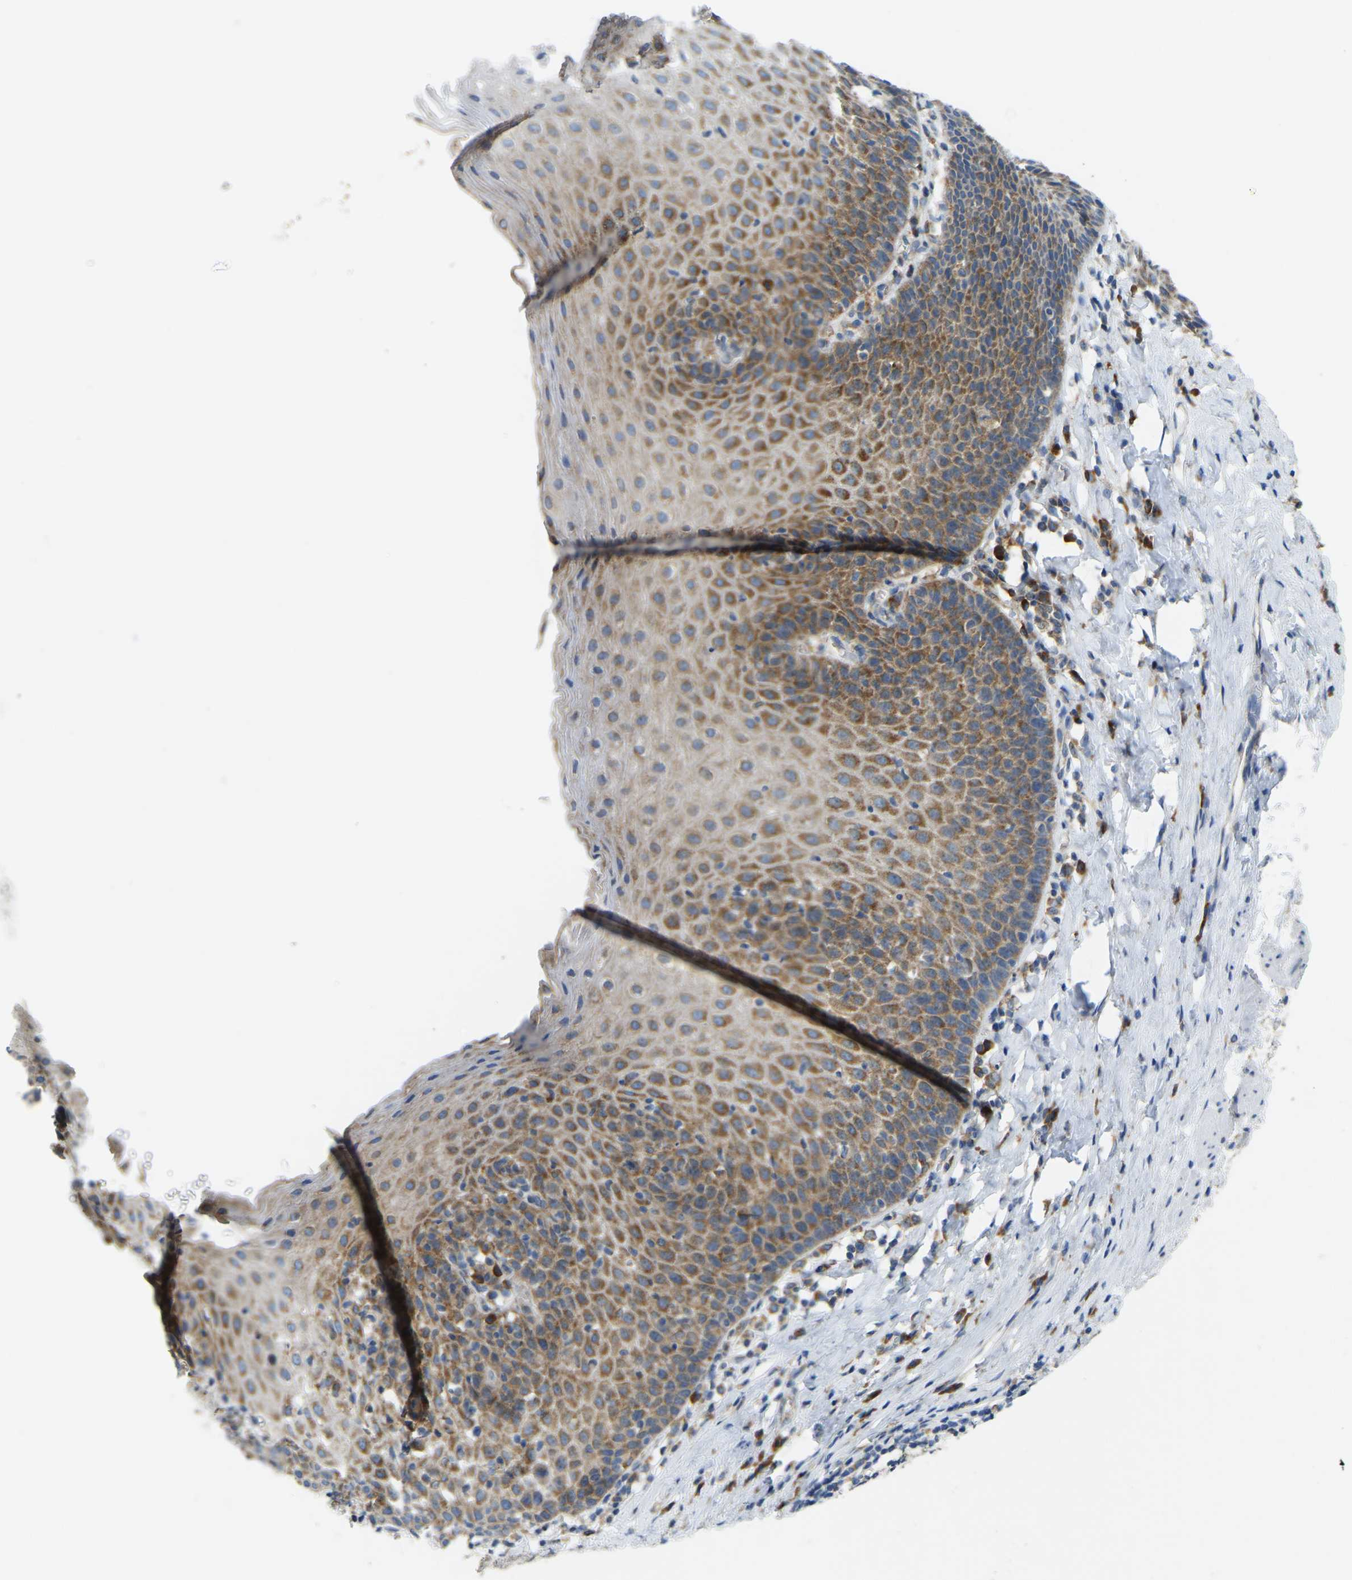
{"staining": {"intensity": "moderate", "quantity": ">75%", "location": "cytoplasmic/membranous"}, "tissue": "esophagus", "cell_type": "Squamous epithelial cells", "image_type": "normal", "snomed": [{"axis": "morphology", "description": "Normal tissue, NOS"}, {"axis": "topography", "description": "Esophagus"}], "caption": "IHC of unremarkable esophagus displays medium levels of moderate cytoplasmic/membranous positivity in approximately >75% of squamous epithelial cells.", "gene": "SND1", "patient": {"sex": "female", "age": 61}}